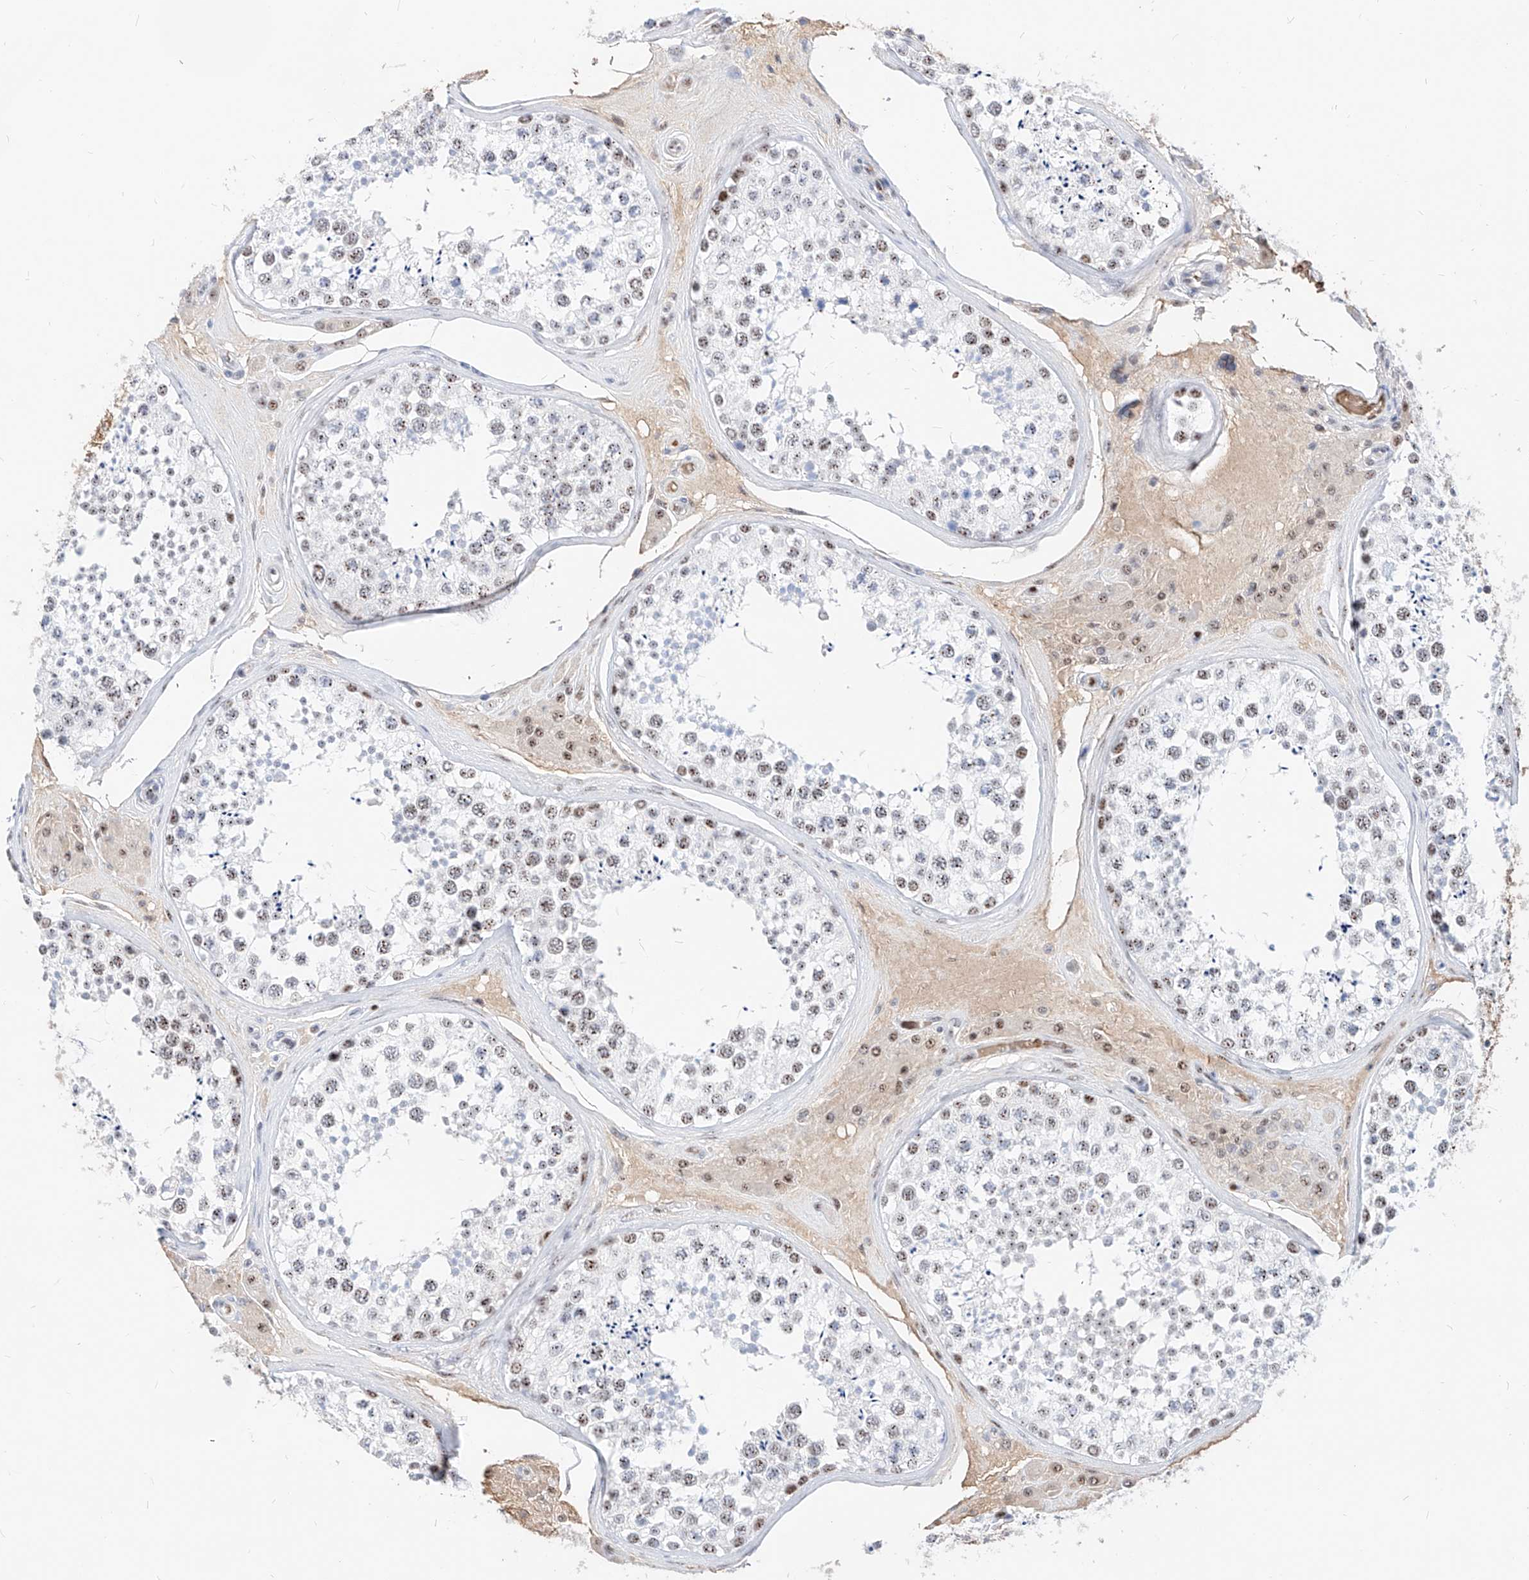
{"staining": {"intensity": "moderate", "quantity": "25%-75%", "location": "nuclear"}, "tissue": "testis", "cell_type": "Cells in seminiferous ducts", "image_type": "normal", "snomed": [{"axis": "morphology", "description": "Normal tissue, NOS"}, {"axis": "topography", "description": "Testis"}], "caption": "Testis stained for a protein shows moderate nuclear positivity in cells in seminiferous ducts.", "gene": "ZFP42", "patient": {"sex": "male", "age": 46}}